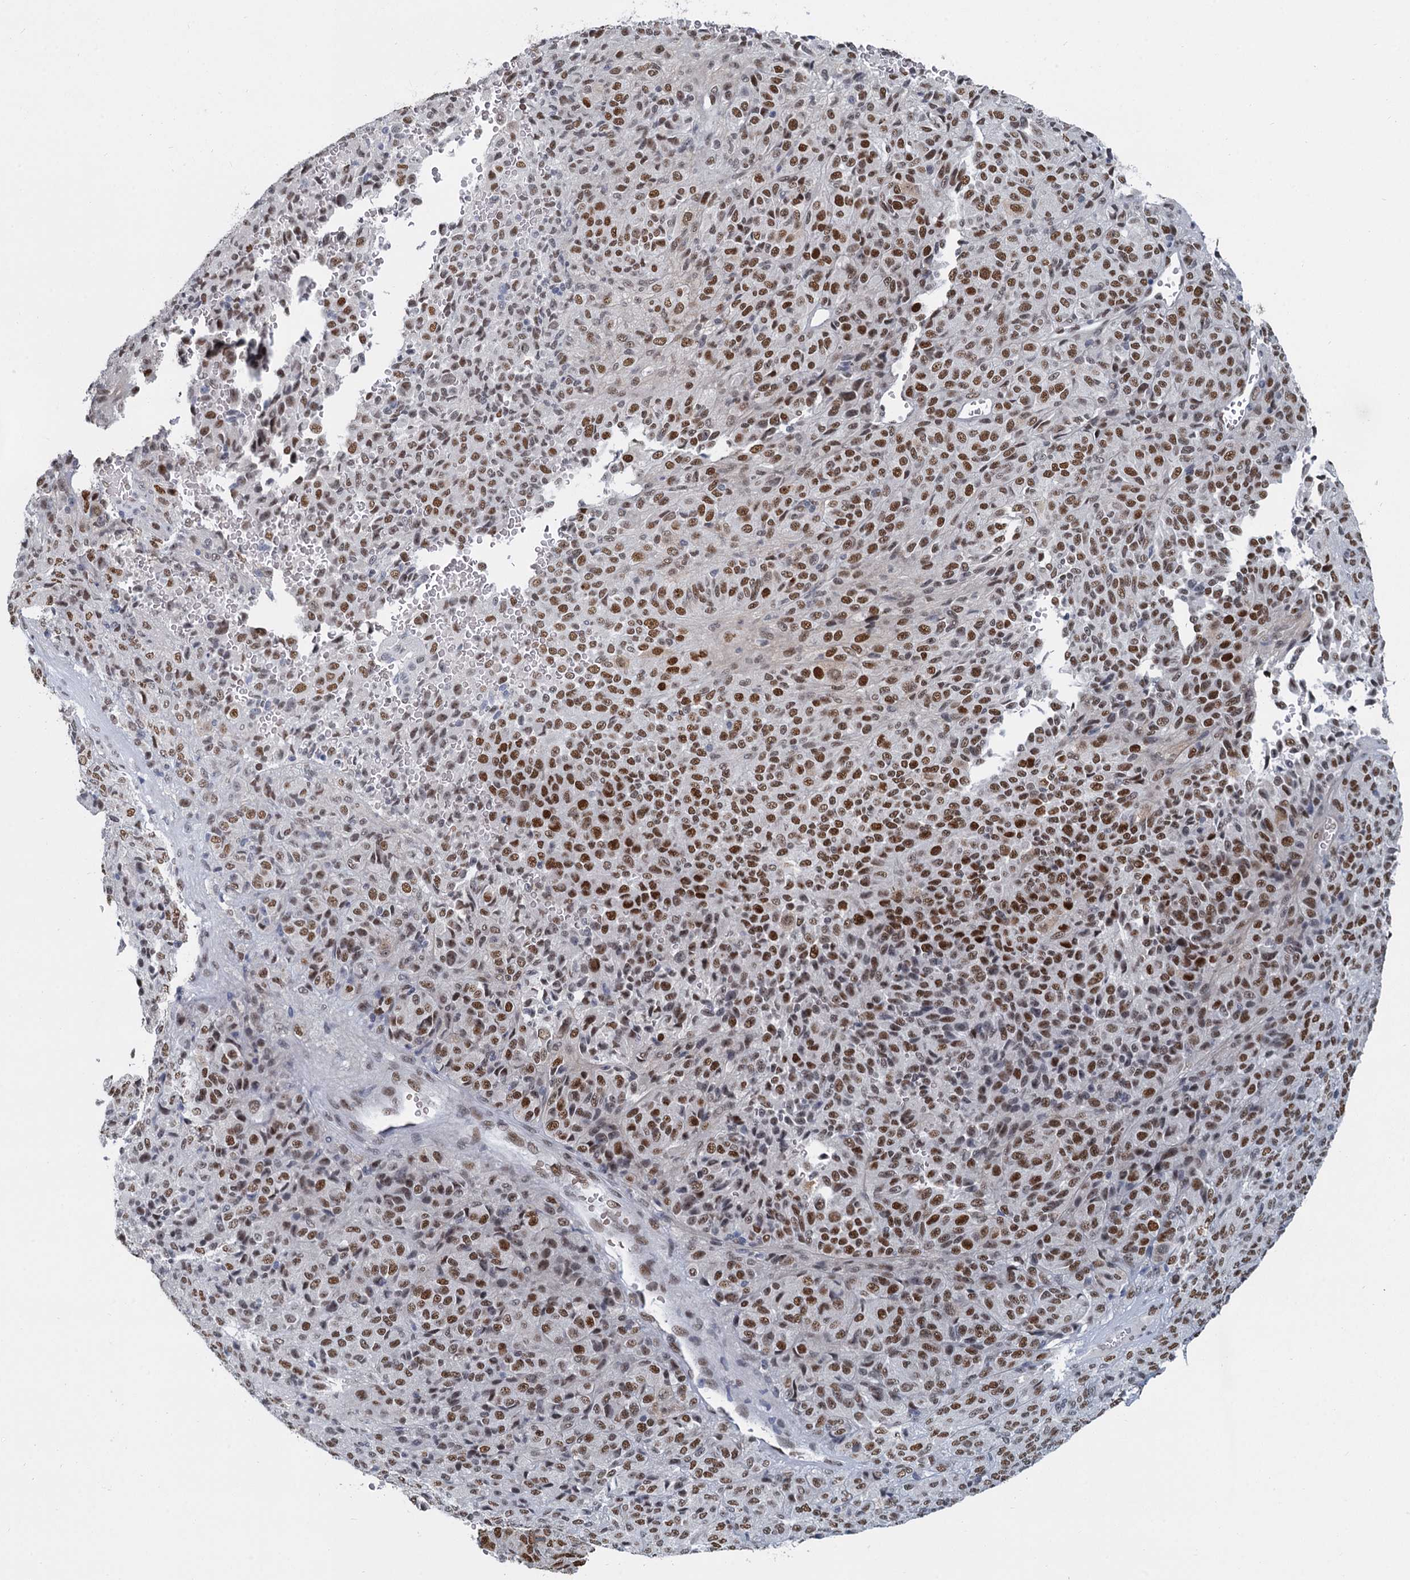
{"staining": {"intensity": "strong", "quantity": ">75%", "location": "nuclear"}, "tissue": "melanoma", "cell_type": "Tumor cells", "image_type": "cancer", "snomed": [{"axis": "morphology", "description": "Malignant melanoma, Metastatic site"}, {"axis": "topography", "description": "Brain"}], "caption": "DAB (3,3'-diaminobenzidine) immunohistochemical staining of malignant melanoma (metastatic site) exhibits strong nuclear protein staining in approximately >75% of tumor cells. (DAB (3,3'-diaminobenzidine) IHC, brown staining for protein, blue staining for nuclei).", "gene": "RPRD1A", "patient": {"sex": "female", "age": 56}}